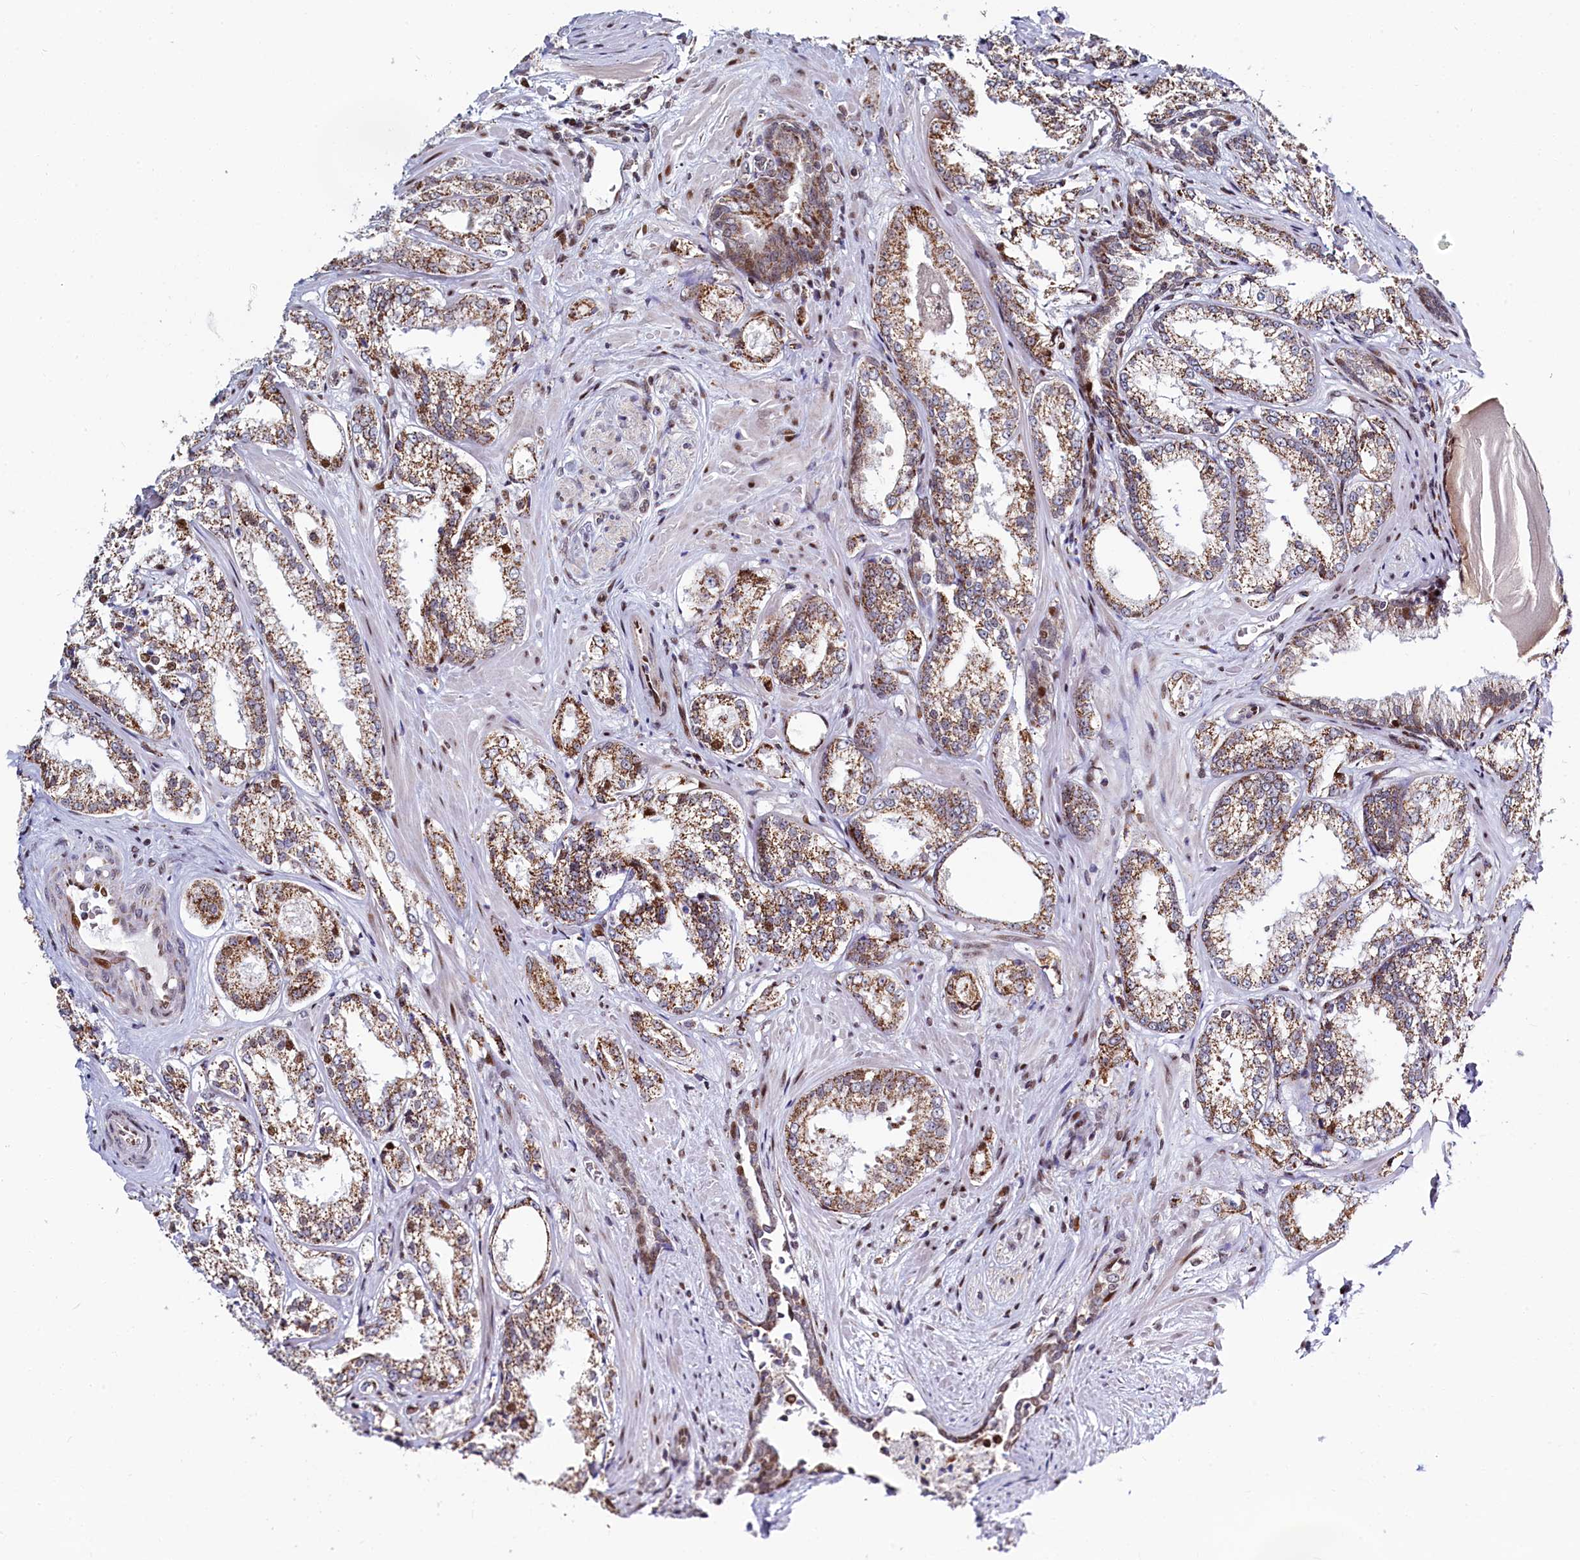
{"staining": {"intensity": "moderate", "quantity": ">75%", "location": "cytoplasmic/membranous"}, "tissue": "prostate cancer", "cell_type": "Tumor cells", "image_type": "cancer", "snomed": [{"axis": "morphology", "description": "Adenocarcinoma, Low grade"}, {"axis": "topography", "description": "Prostate"}], "caption": "A brown stain labels moderate cytoplasmic/membranous staining of a protein in low-grade adenocarcinoma (prostate) tumor cells.", "gene": "HDGFL3", "patient": {"sex": "male", "age": 47}}